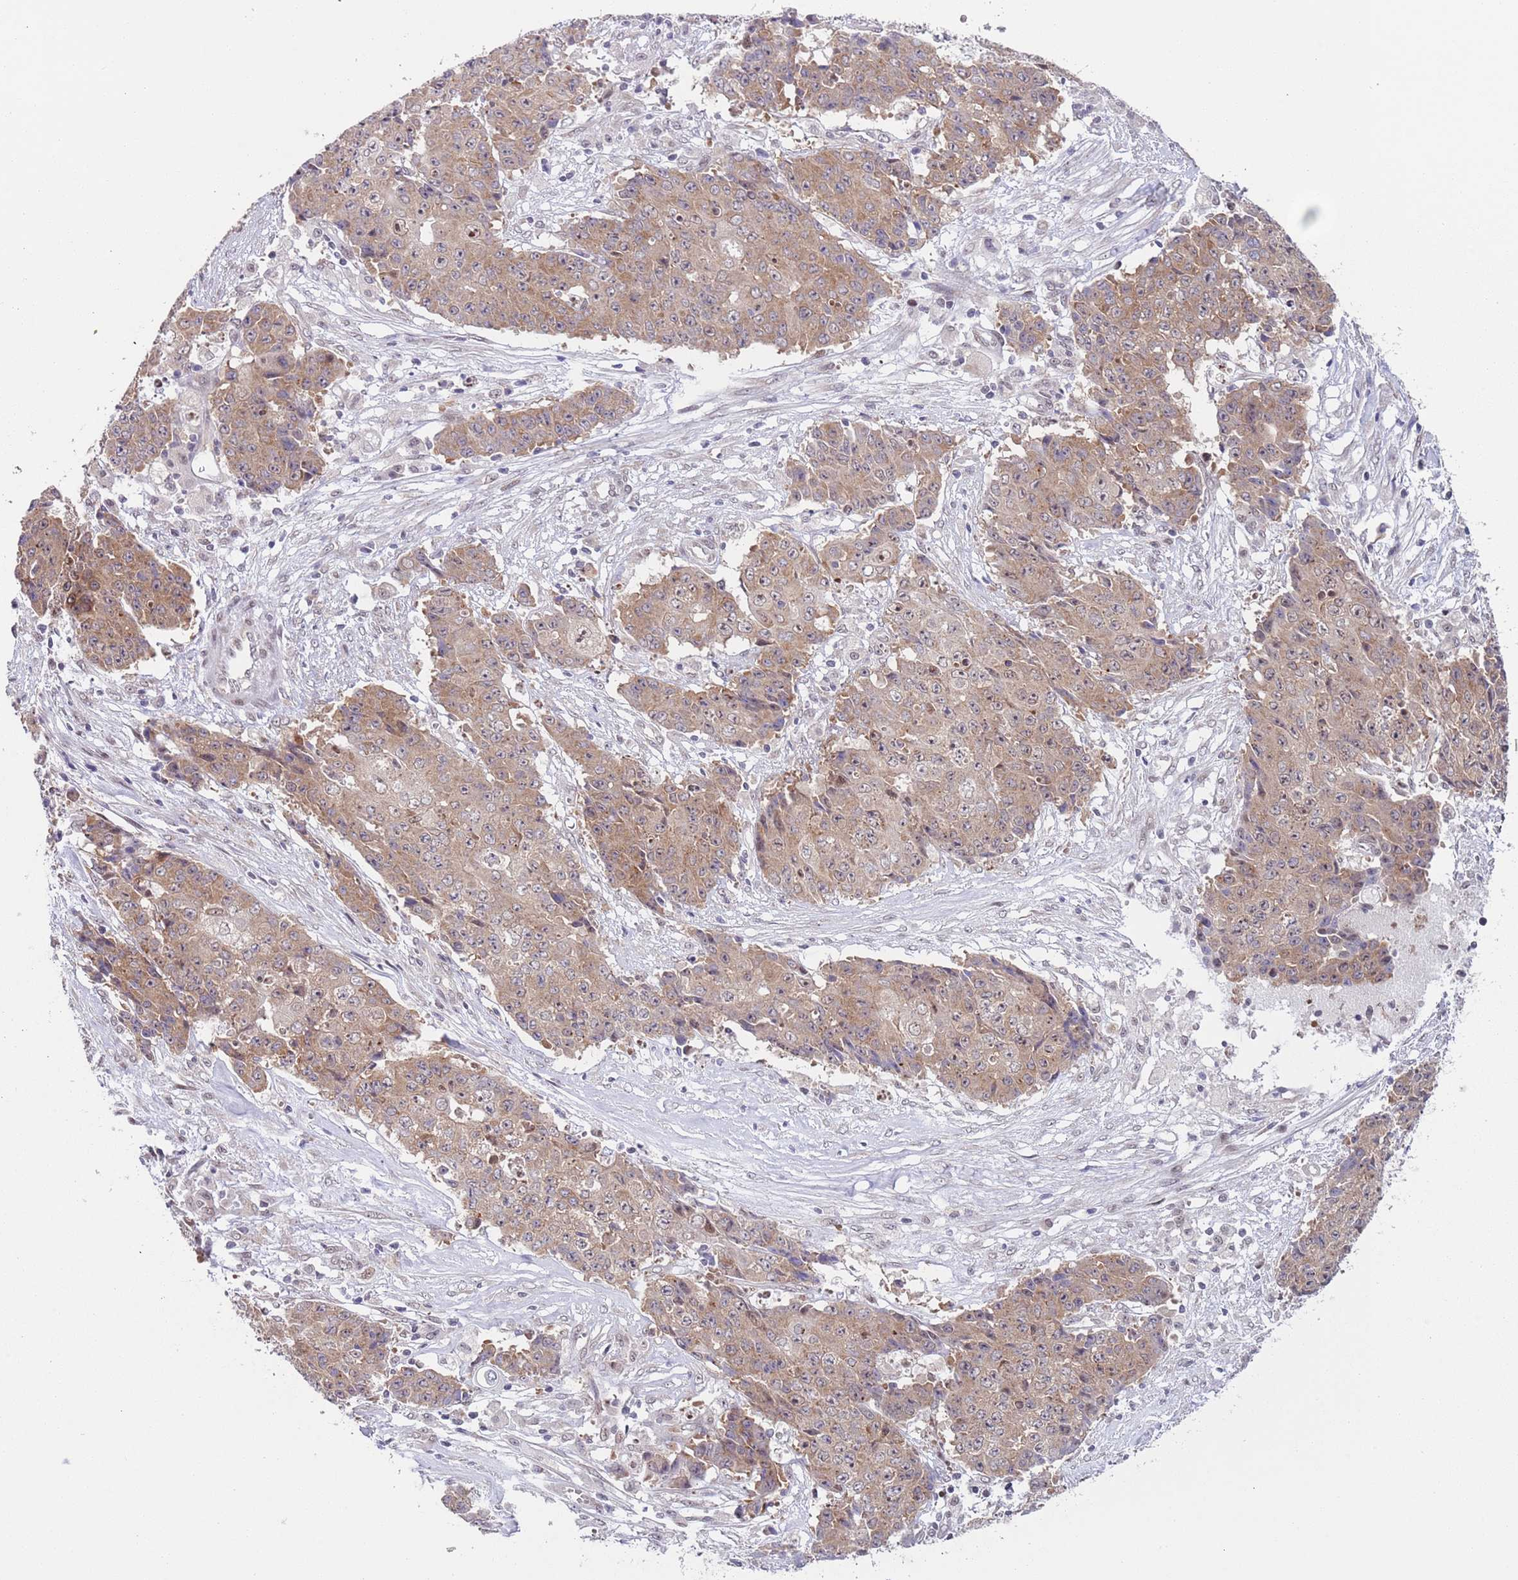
{"staining": {"intensity": "weak", "quantity": ">75%", "location": "cytoplasmic/membranous,nuclear"}, "tissue": "ovarian cancer", "cell_type": "Tumor cells", "image_type": "cancer", "snomed": [{"axis": "morphology", "description": "Carcinoma, endometroid"}, {"axis": "topography", "description": "Ovary"}], "caption": "Protein staining demonstrates weak cytoplasmic/membranous and nuclear positivity in approximately >75% of tumor cells in ovarian cancer.", "gene": "SLC25A32", "patient": {"sex": "female", "age": 42}}